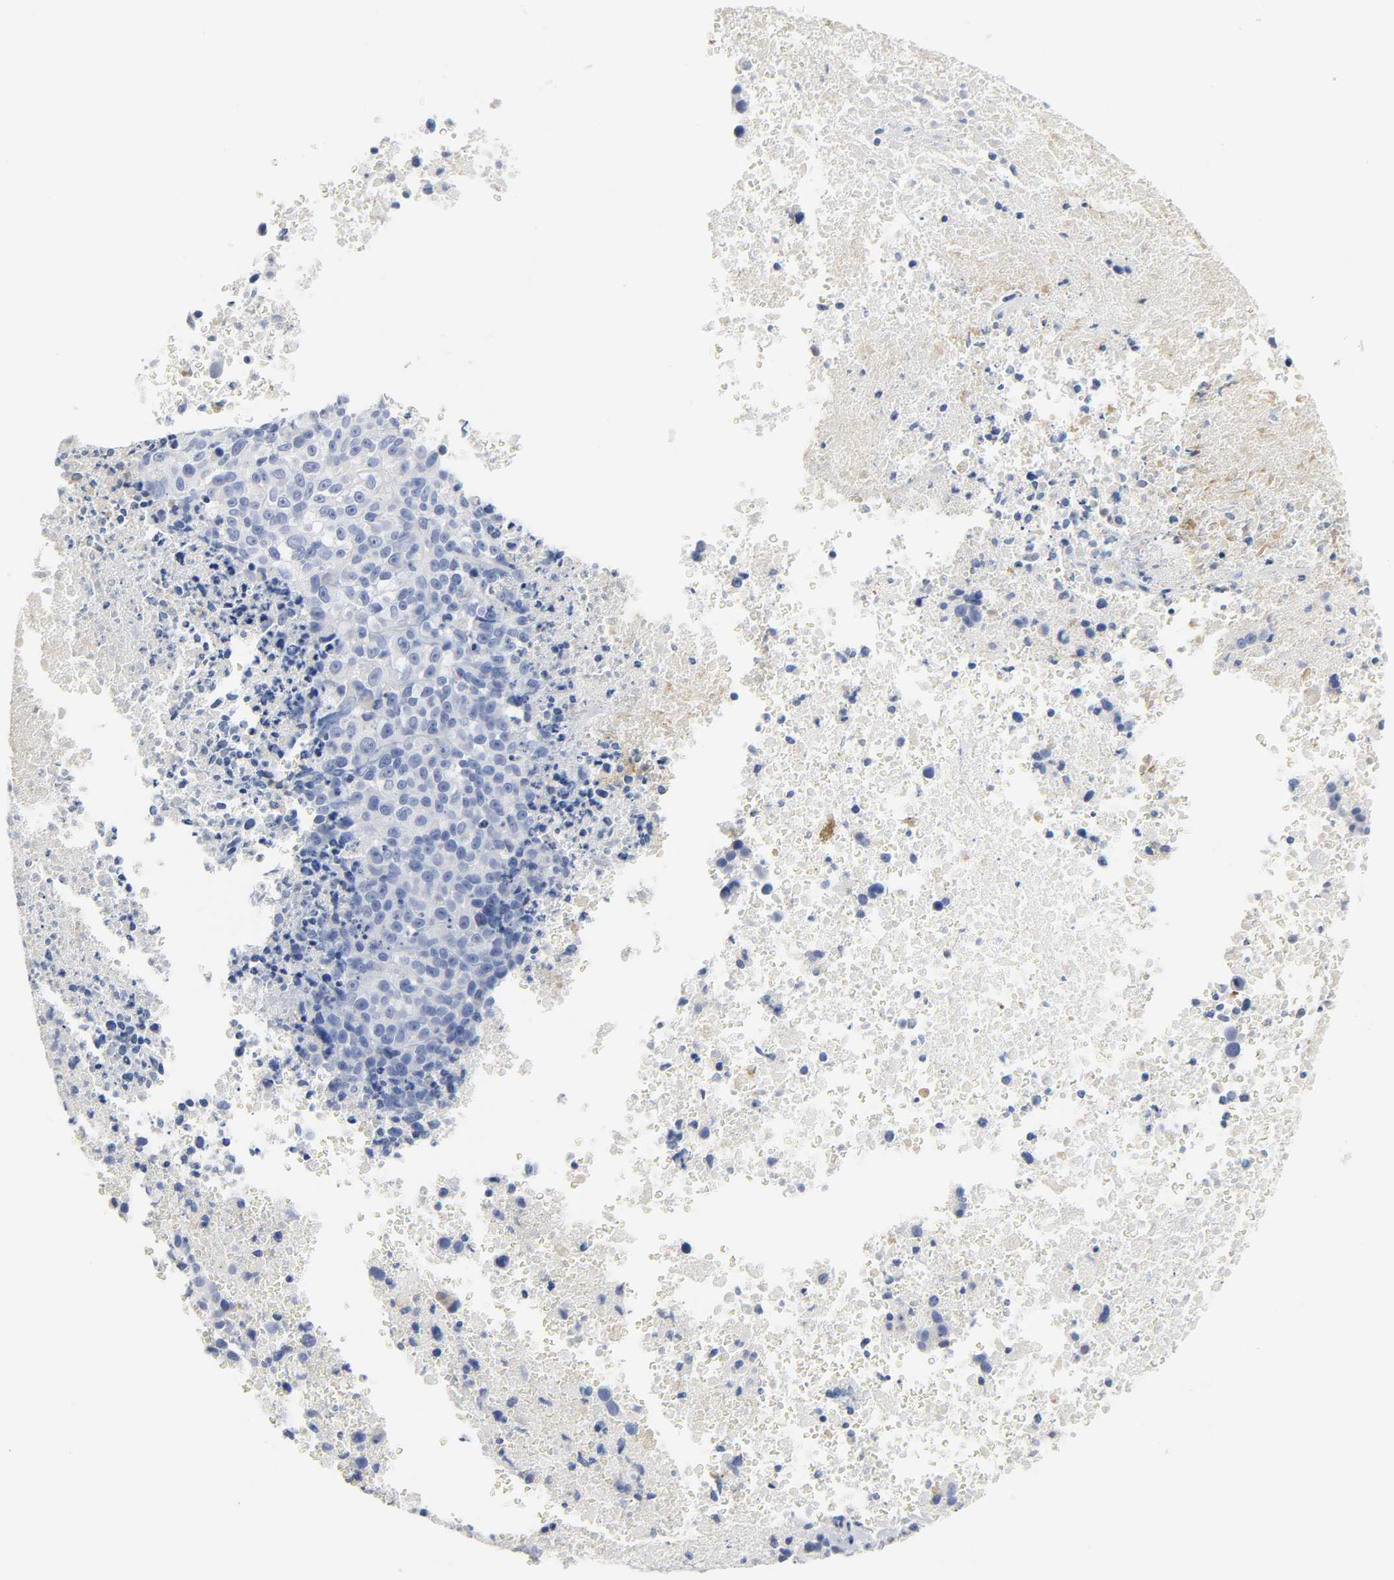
{"staining": {"intensity": "negative", "quantity": "none", "location": "none"}, "tissue": "melanoma", "cell_type": "Tumor cells", "image_type": "cancer", "snomed": [{"axis": "morphology", "description": "Malignant melanoma, Metastatic site"}, {"axis": "topography", "description": "Cerebral cortex"}], "caption": "IHC histopathology image of neoplastic tissue: melanoma stained with DAB (3,3'-diaminobenzidine) demonstrates no significant protein staining in tumor cells.", "gene": "ACP3", "patient": {"sex": "female", "age": 52}}